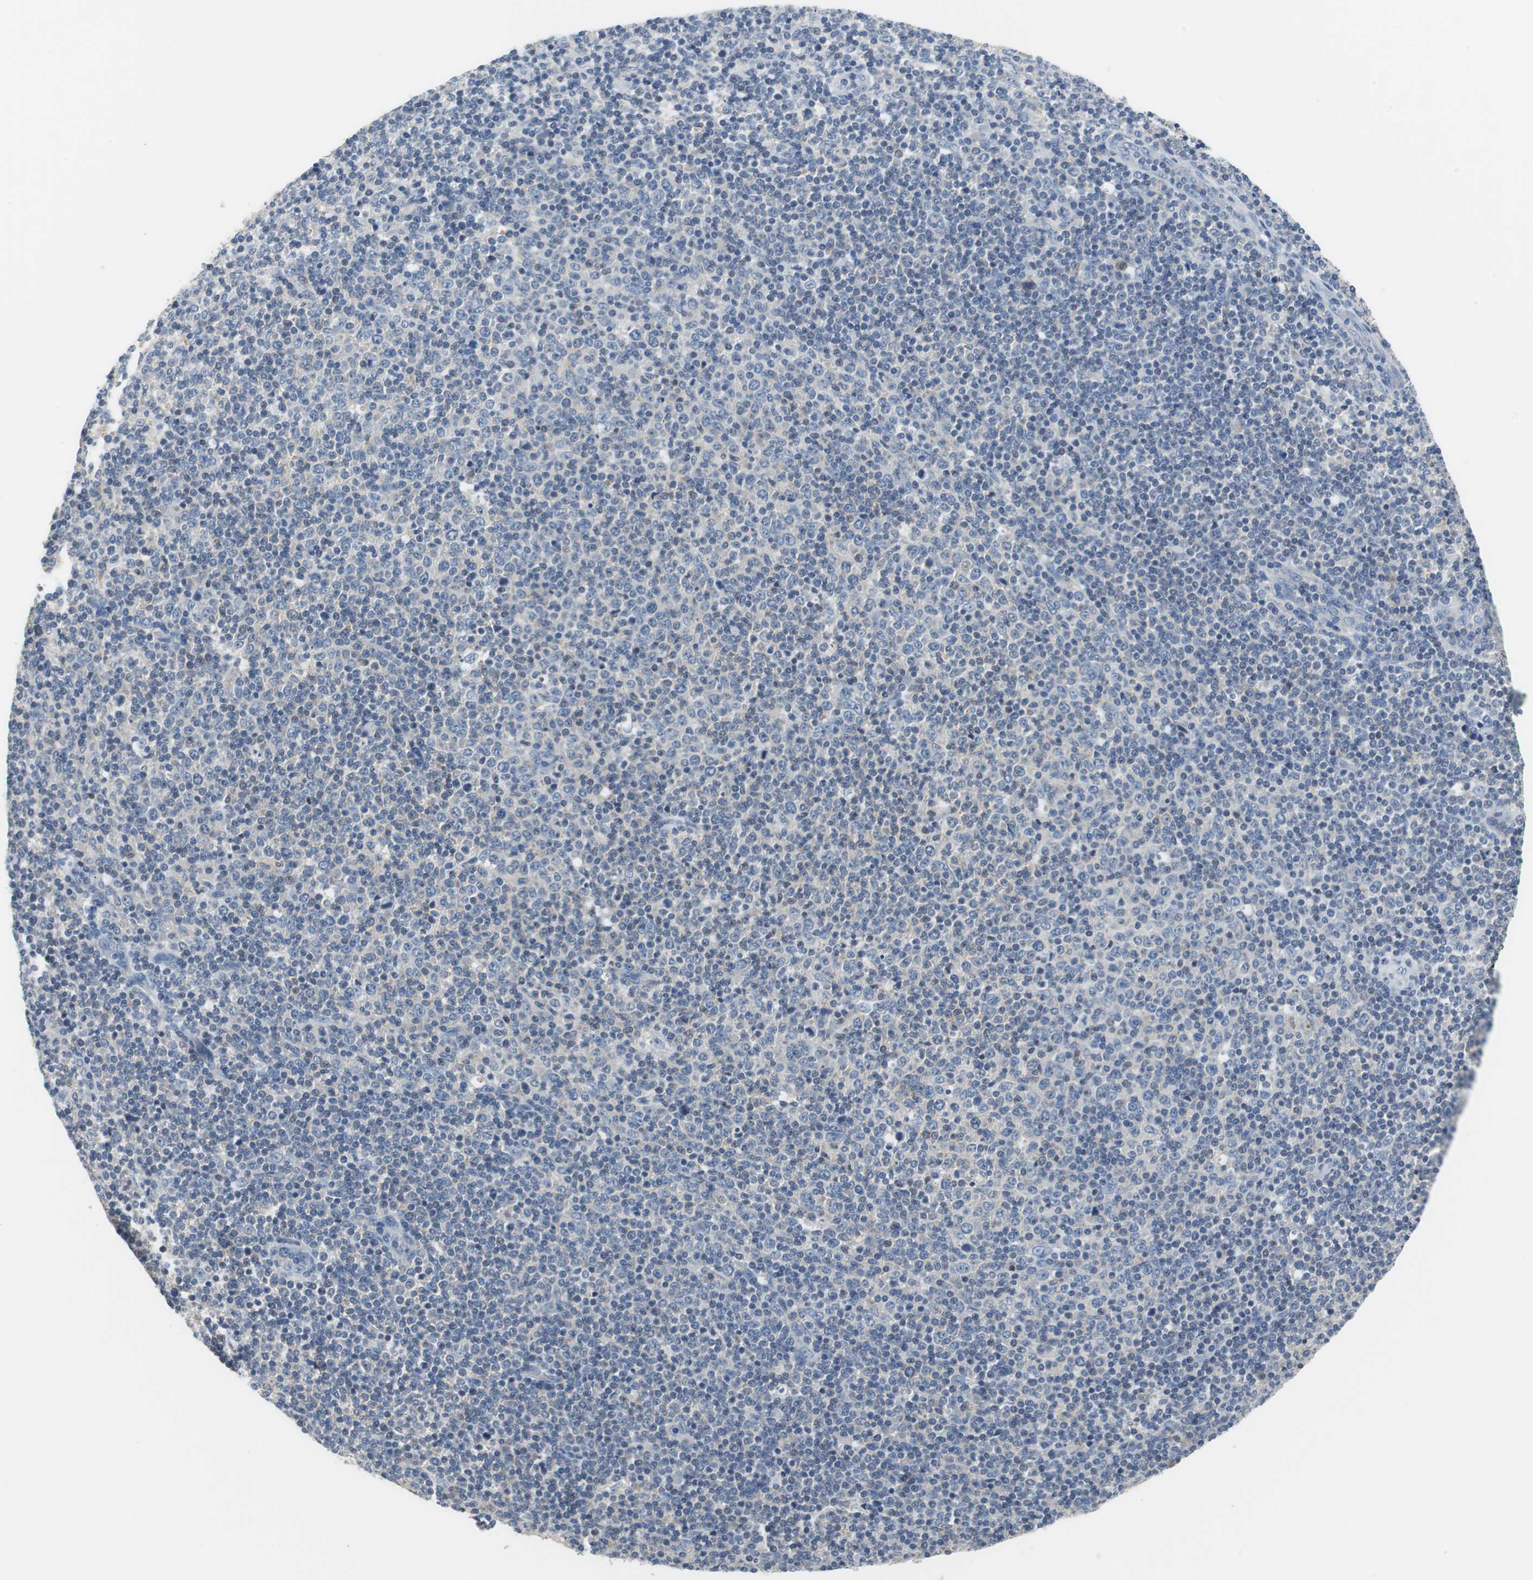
{"staining": {"intensity": "negative", "quantity": "none", "location": "none"}, "tissue": "lymphoma", "cell_type": "Tumor cells", "image_type": "cancer", "snomed": [{"axis": "morphology", "description": "Malignant lymphoma, non-Hodgkin's type, Low grade"}, {"axis": "topography", "description": "Lymph node"}], "caption": "Tumor cells are negative for protein expression in human lymphoma.", "gene": "GLCCI1", "patient": {"sex": "male", "age": 70}}